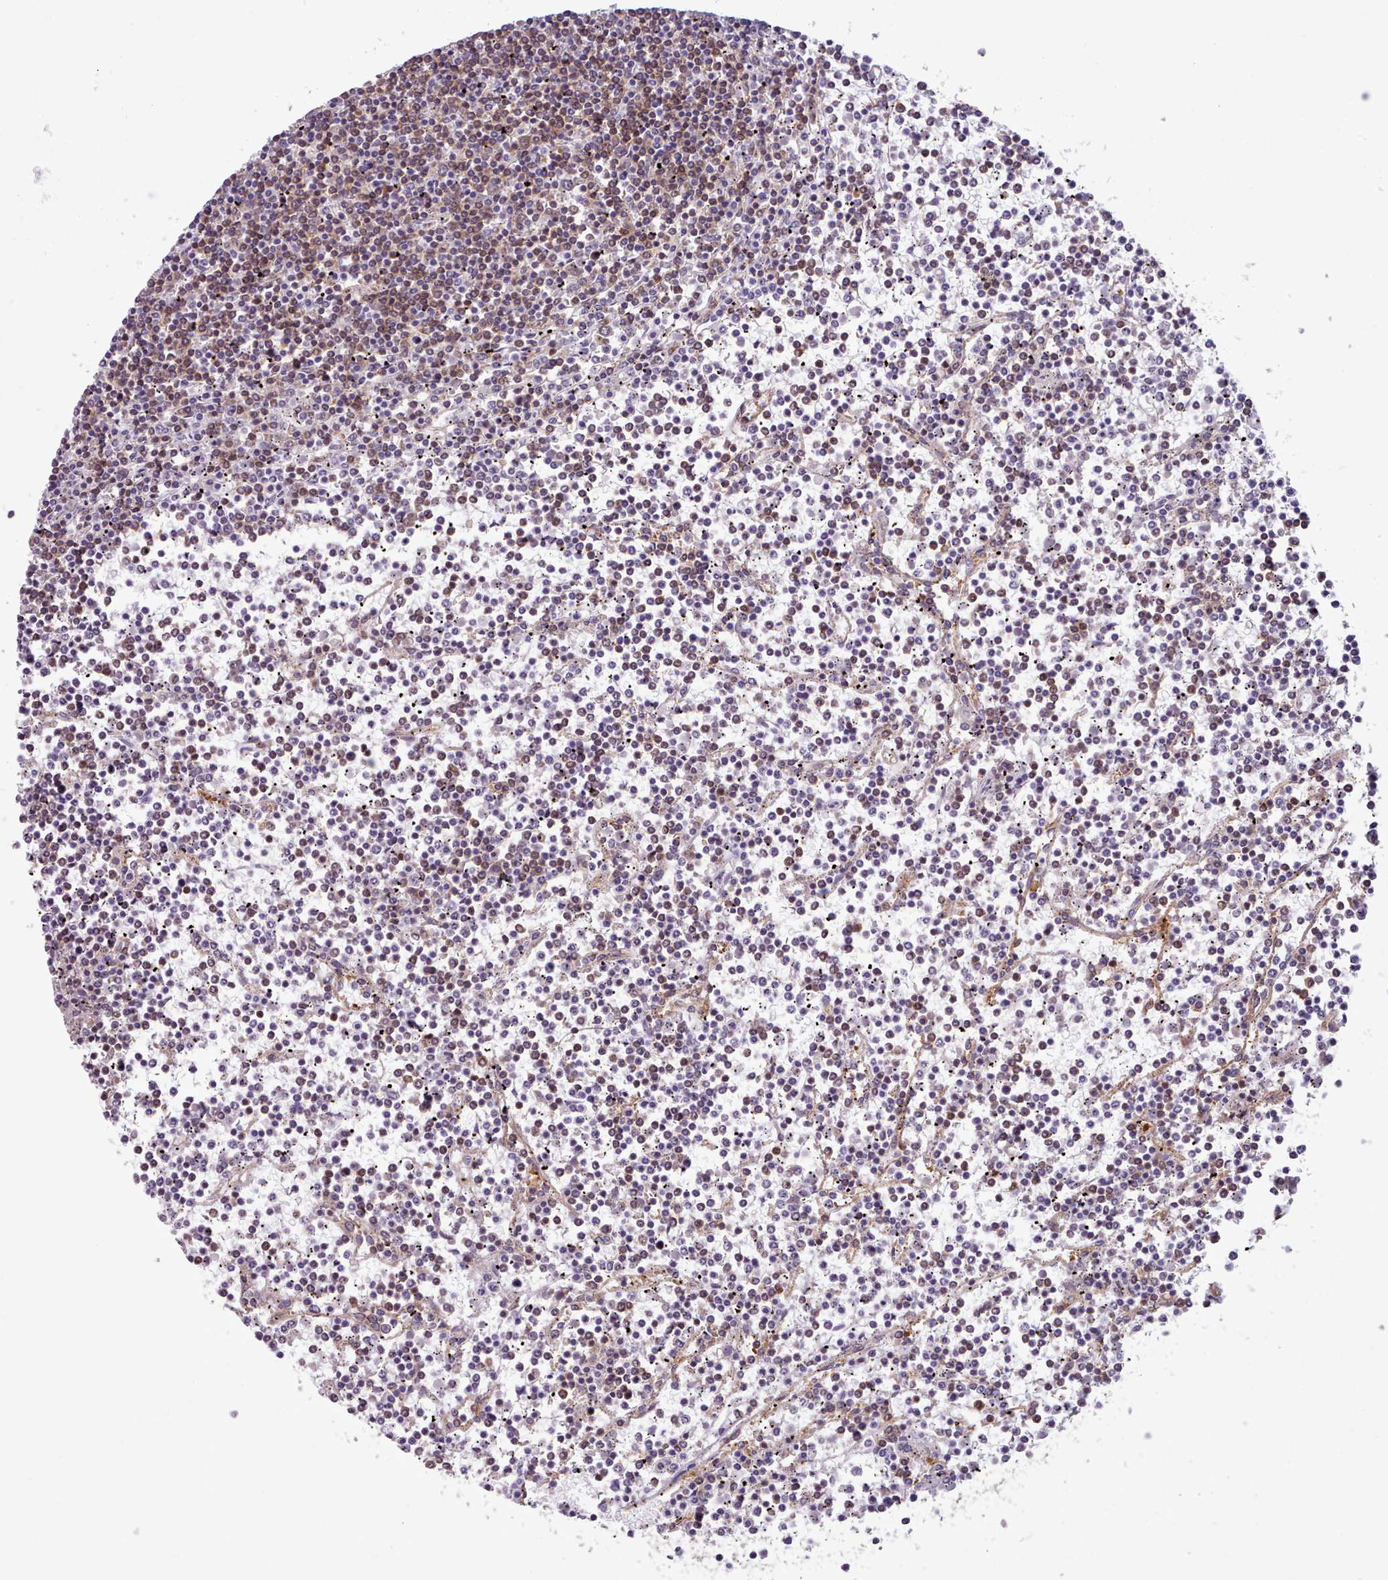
{"staining": {"intensity": "weak", "quantity": "25%-75%", "location": "cytoplasmic/membranous"}, "tissue": "lymphoma", "cell_type": "Tumor cells", "image_type": "cancer", "snomed": [{"axis": "morphology", "description": "Malignant lymphoma, non-Hodgkin's type, Low grade"}, {"axis": "topography", "description": "Spleen"}], "caption": "The histopathology image exhibits a brown stain indicating the presence of a protein in the cytoplasmic/membranous of tumor cells in low-grade malignant lymphoma, non-Hodgkin's type.", "gene": "CRYBG1", "patient": {"sex": "female", "age": 19}}